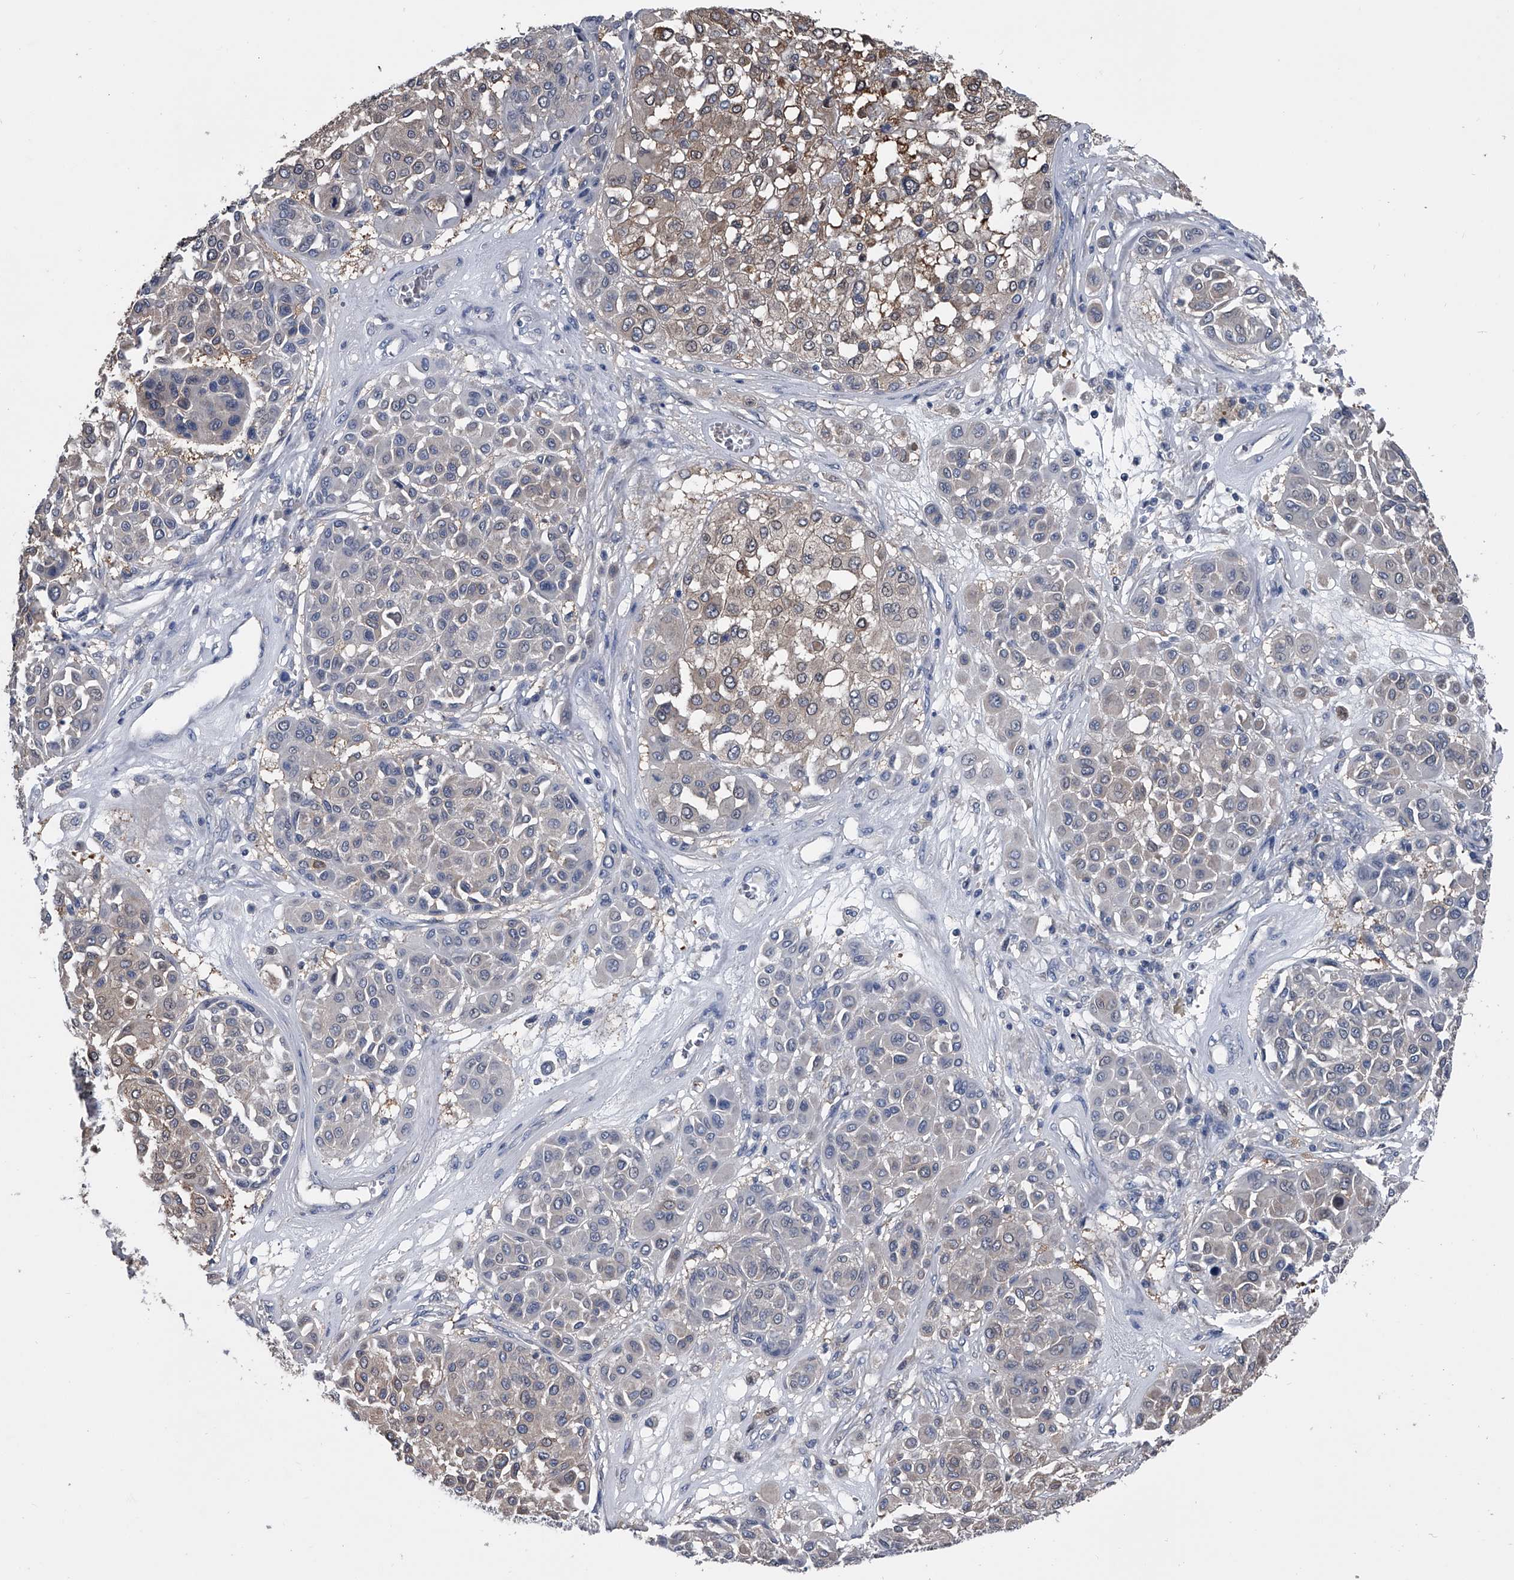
{"staining": {"intensity": "weak", "quantity": "<25%", "location": "cytoplasmic/membranous"}, "tissue": "melanoma", "cell_type": "Tumor cells", "image_type": "cancer", "snomed": [{"axis": "morphology", "description": "Malignant melanoma, Metastatic site"}, {"axis": "topography", "description": "Soft tissue"}], "caption": "Tumor cells show no significant staining in melanoma.", "gene": "KIF13A", "patient": {"sex": "male", "age": 41}}